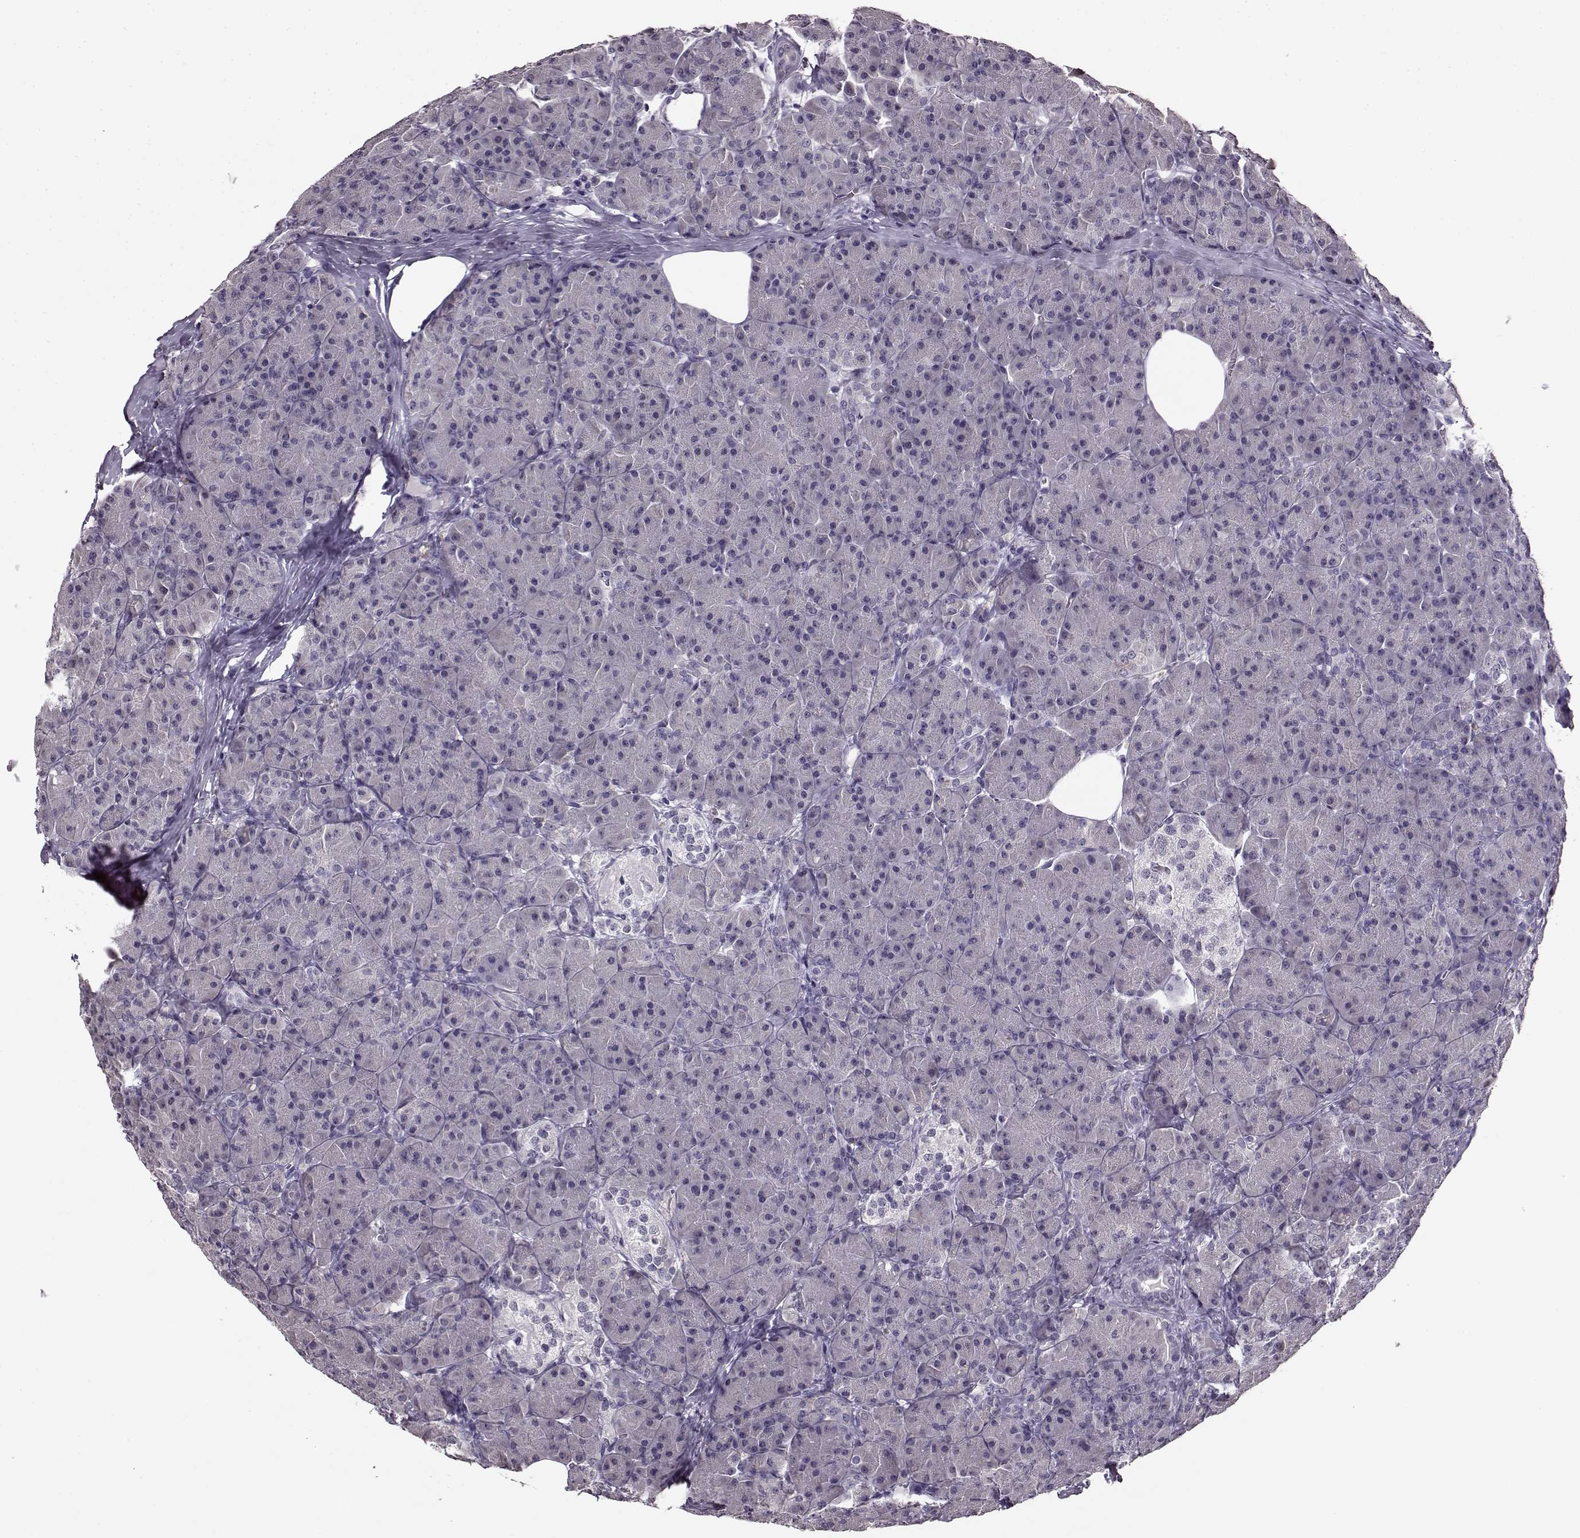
{"staining": {"intensity": "negative", "quantity": "none", "location": "none"}, "tissue": "pancreas", "cell_type": "Exocrine glandular cells", "image_type": "normal", "snomed": [{"axis": "morphology", "description": "Normal tissue, NOS"}, {"axis": "topography", "description": "Pancreas"}], "caption": "Human pancreas stained for a protein using immunohistochemistry (IHC) exhibits no staining in exocrine glandular cells.", "gene": "RP1L1", "patient": {"sex": "male", "age": 57}}